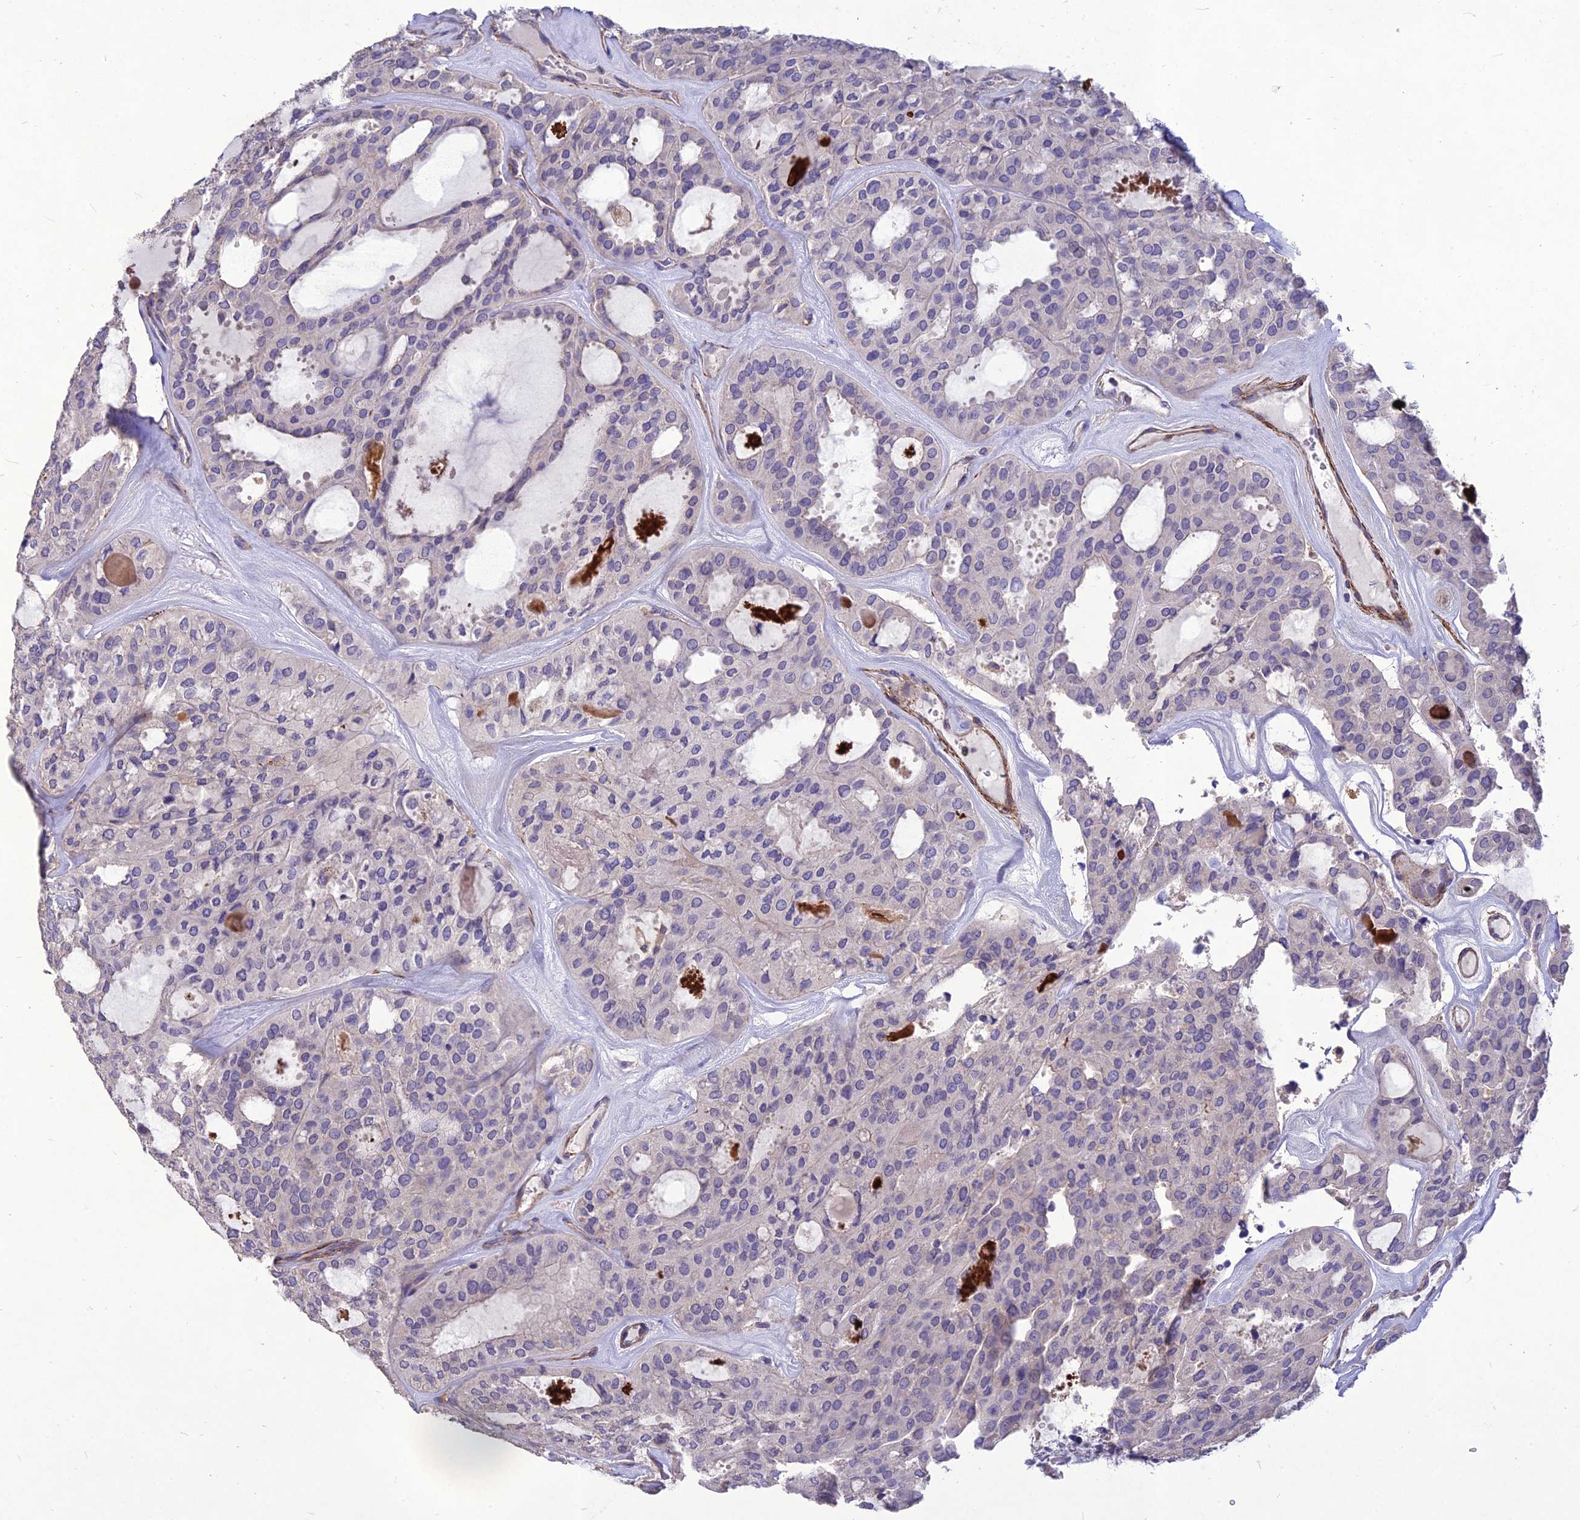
{"staining": {"intensity": "negative", "quantity": "none", "location": "none"}, "tissue": "thyroid cancer", "cell_type": "Tumor cells", "image_type": "cancer", "snomed": [{"axis": "morphology", "description": "Follicular adenoma carcinoma, NOS"}, {"axis": "topography", "description": "Thyroid gland"}], "caption": "The immunohistochemistry (IHC) histopathology image has no significant staining in tumor cells of thyroid follicular adenoma carcinoma tissue. The staining was performed using DAB to visualize the protein expression in brown, while the nuclei were stained in blue with hematoxylin (Magnification: 20x).", "gene": "CLUH", "patient": {"sex": "male", "age": 75}}